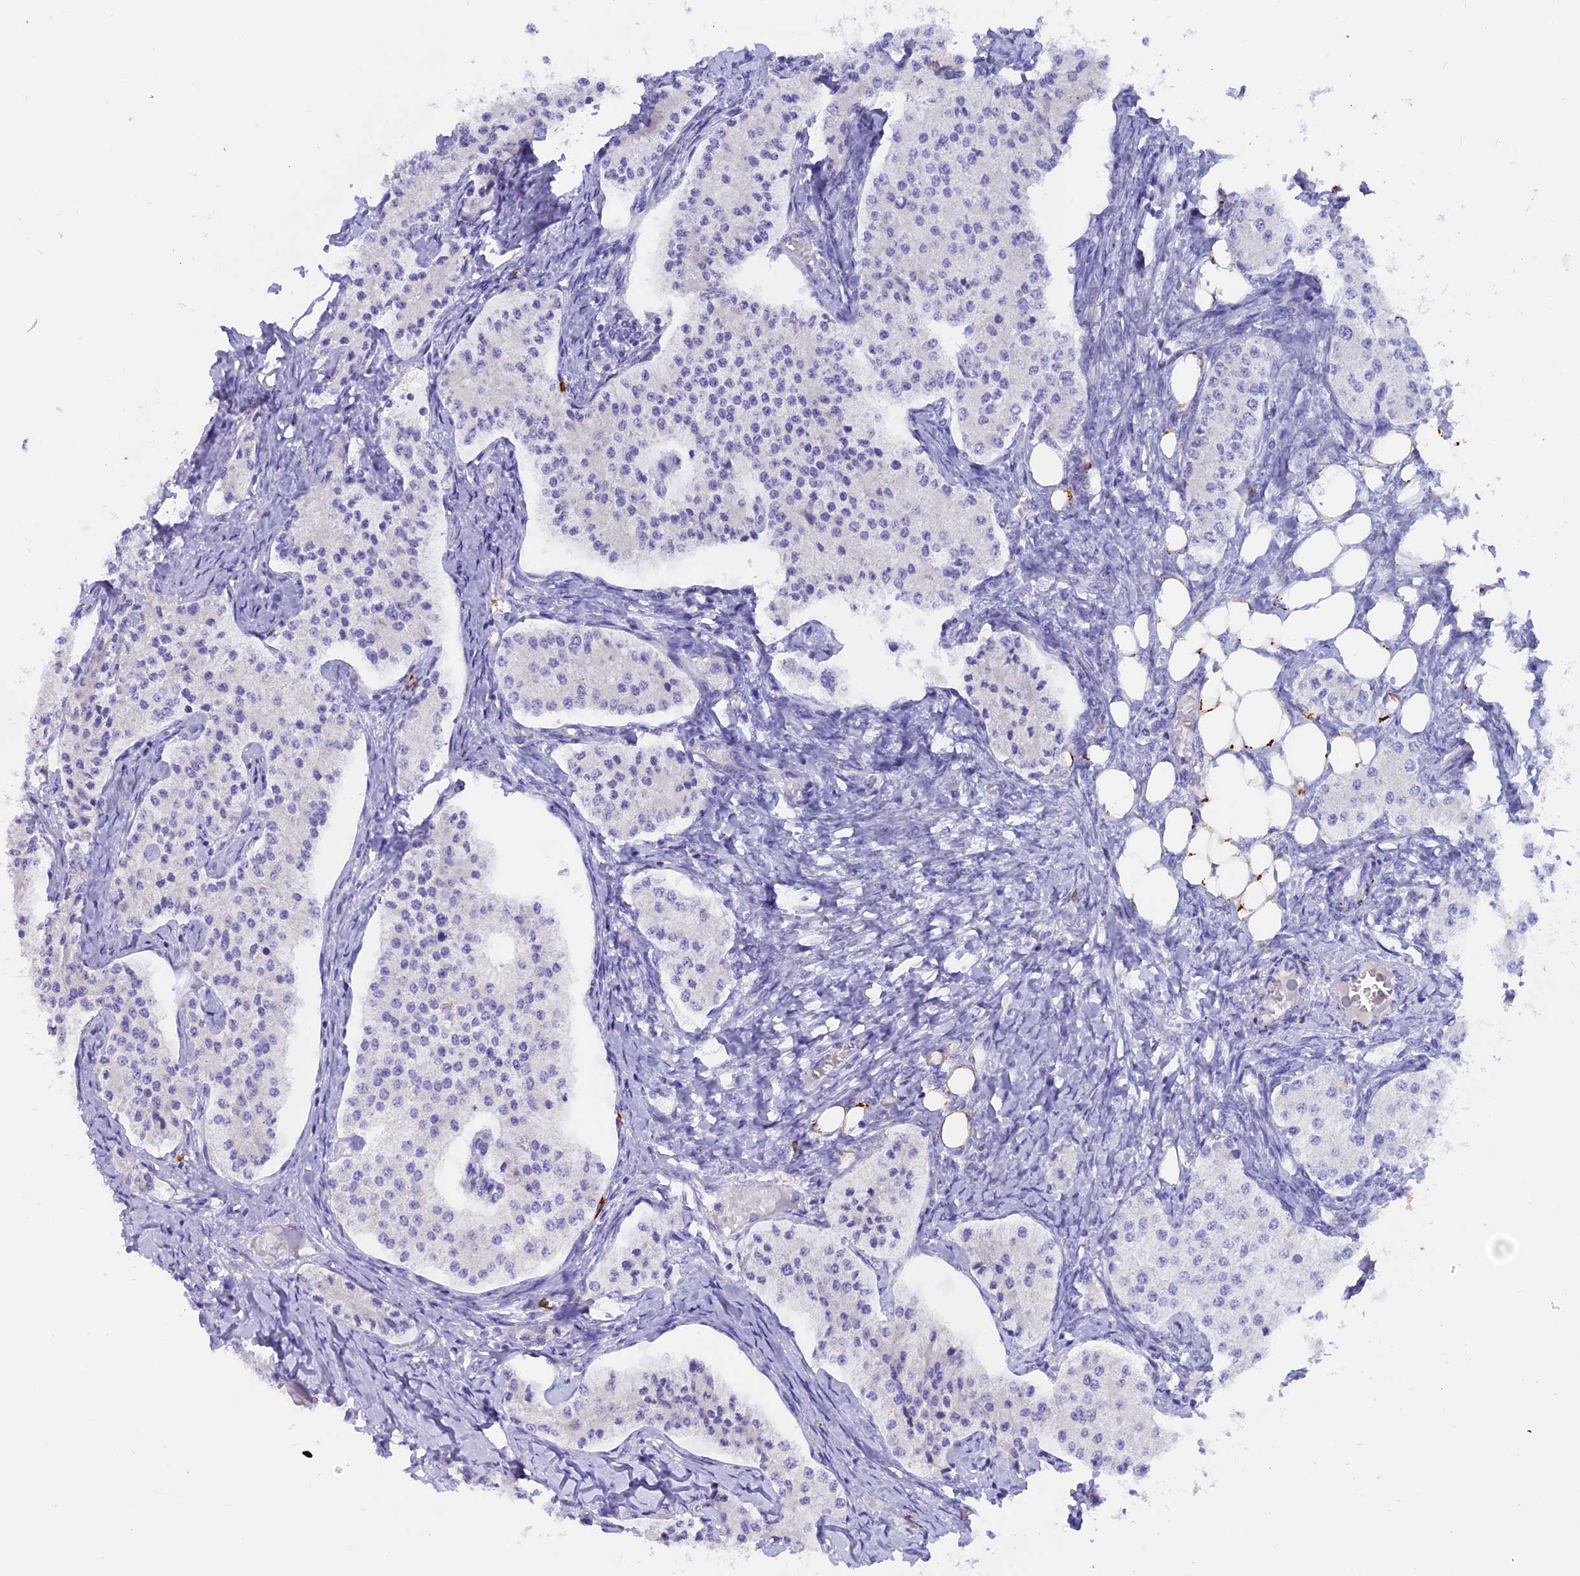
{"staining": {"intensity": "negative", "quantity": "none", "location": "none"}, "tissue": "carcinoid", "cell_type": "Tumor cells", "image_type": "cancer", "snomed": [{"axis": "morphology", "description": "Carcinoid, malignant, NOS"}, {"axis": "topography", "description": "Colon"}], "caption": "Human carcinoid (malignant) stained for a protein using immunohistochemistry (IHC) demonstrates no staining in tumor cells.", "gene": "LYPD6", "patient": {"sex": "female", "age": 52}}